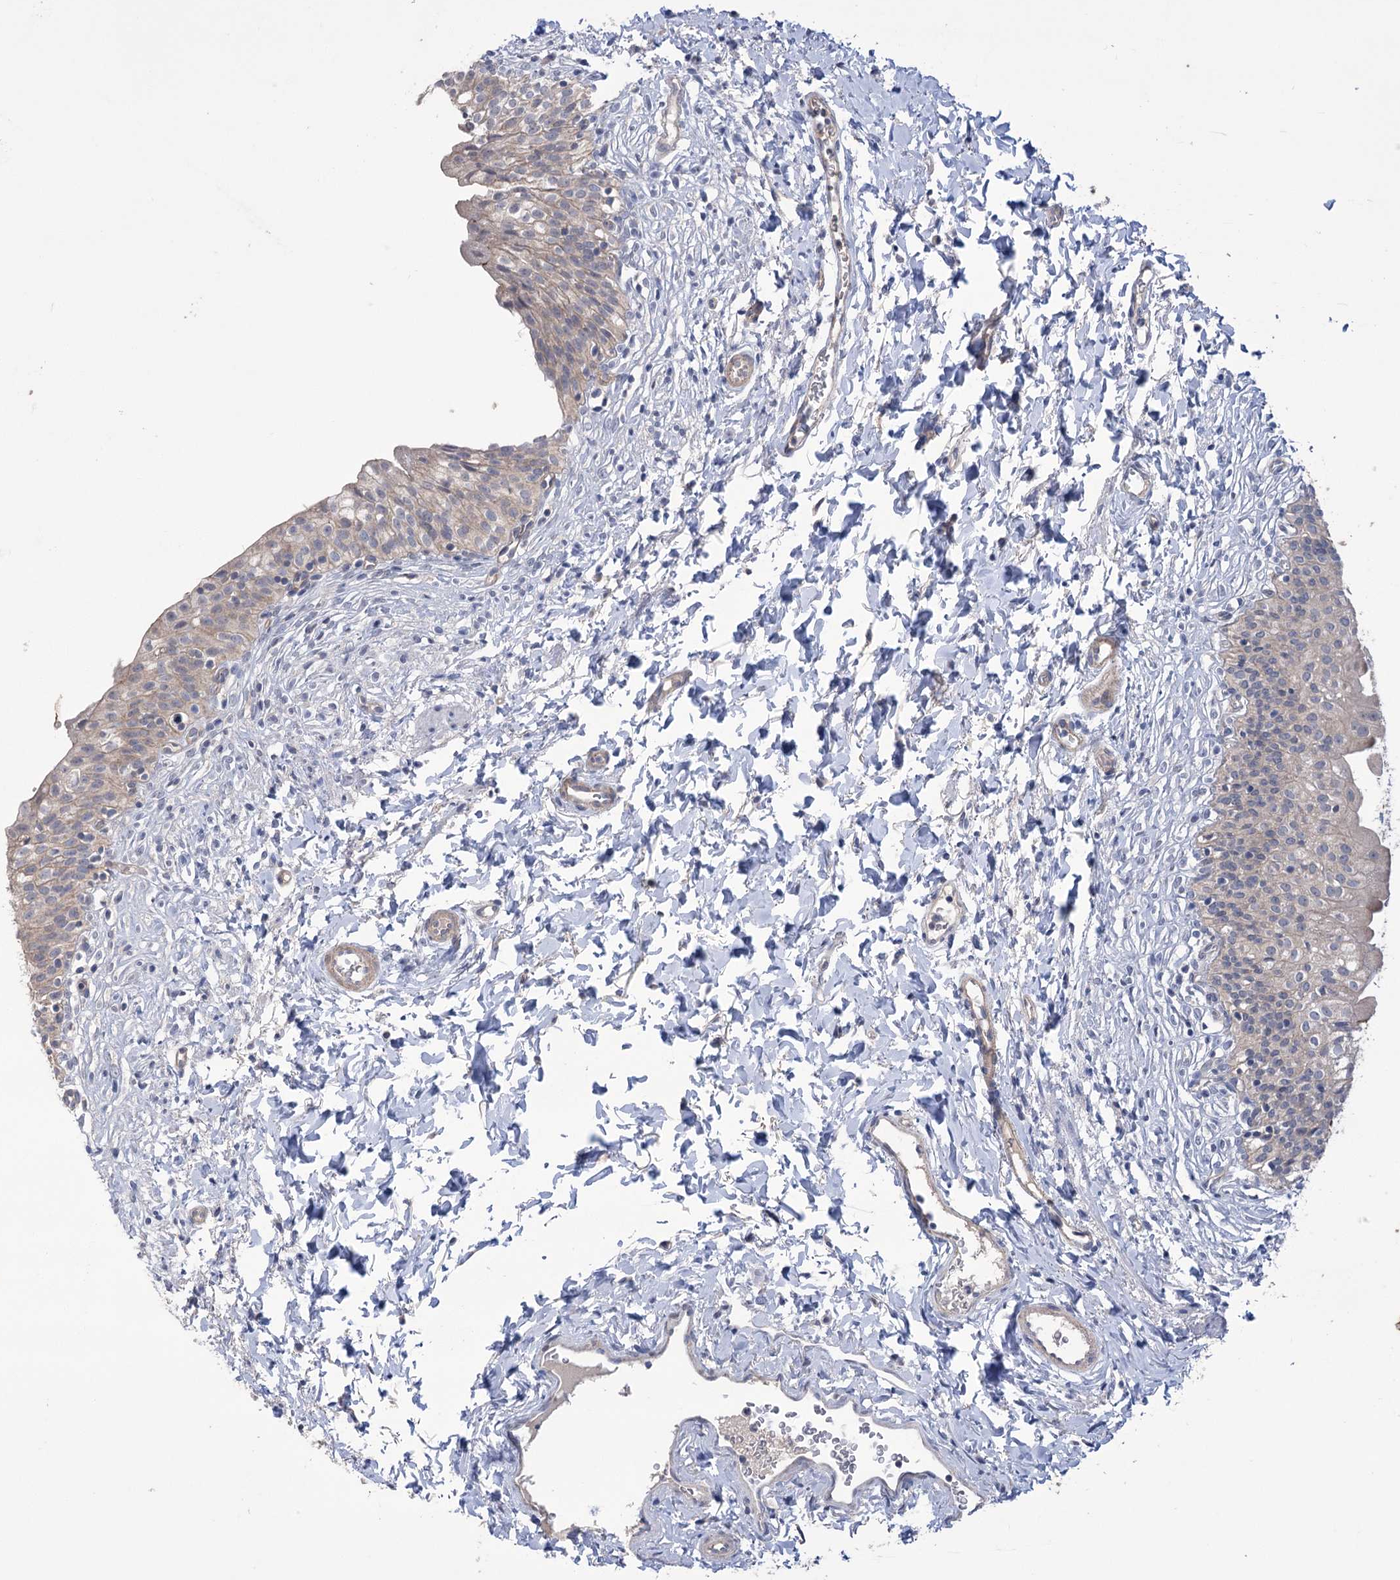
{"staining": {"intensity": "moderate", "quantity": "25%-75%", "location": "cytoplasmic/membranous"}, "tissue": "urinary bladder", "cell_type": "Urothelial cells", "image_type": "normal", "snomed": [{"axis": "morphology", "description": "Normal tissue, NOS"}, {"axis": "topography", "description": "Urinary bladder"}], "caption": "Urinary bladder stained with immunohistochemistry displays moderate cytoplasmic/membranous staining in approximately 25%-75% of urothelial cells.", "gene": "TRIM71", "patient": {"sex": "male", "age": 55}}